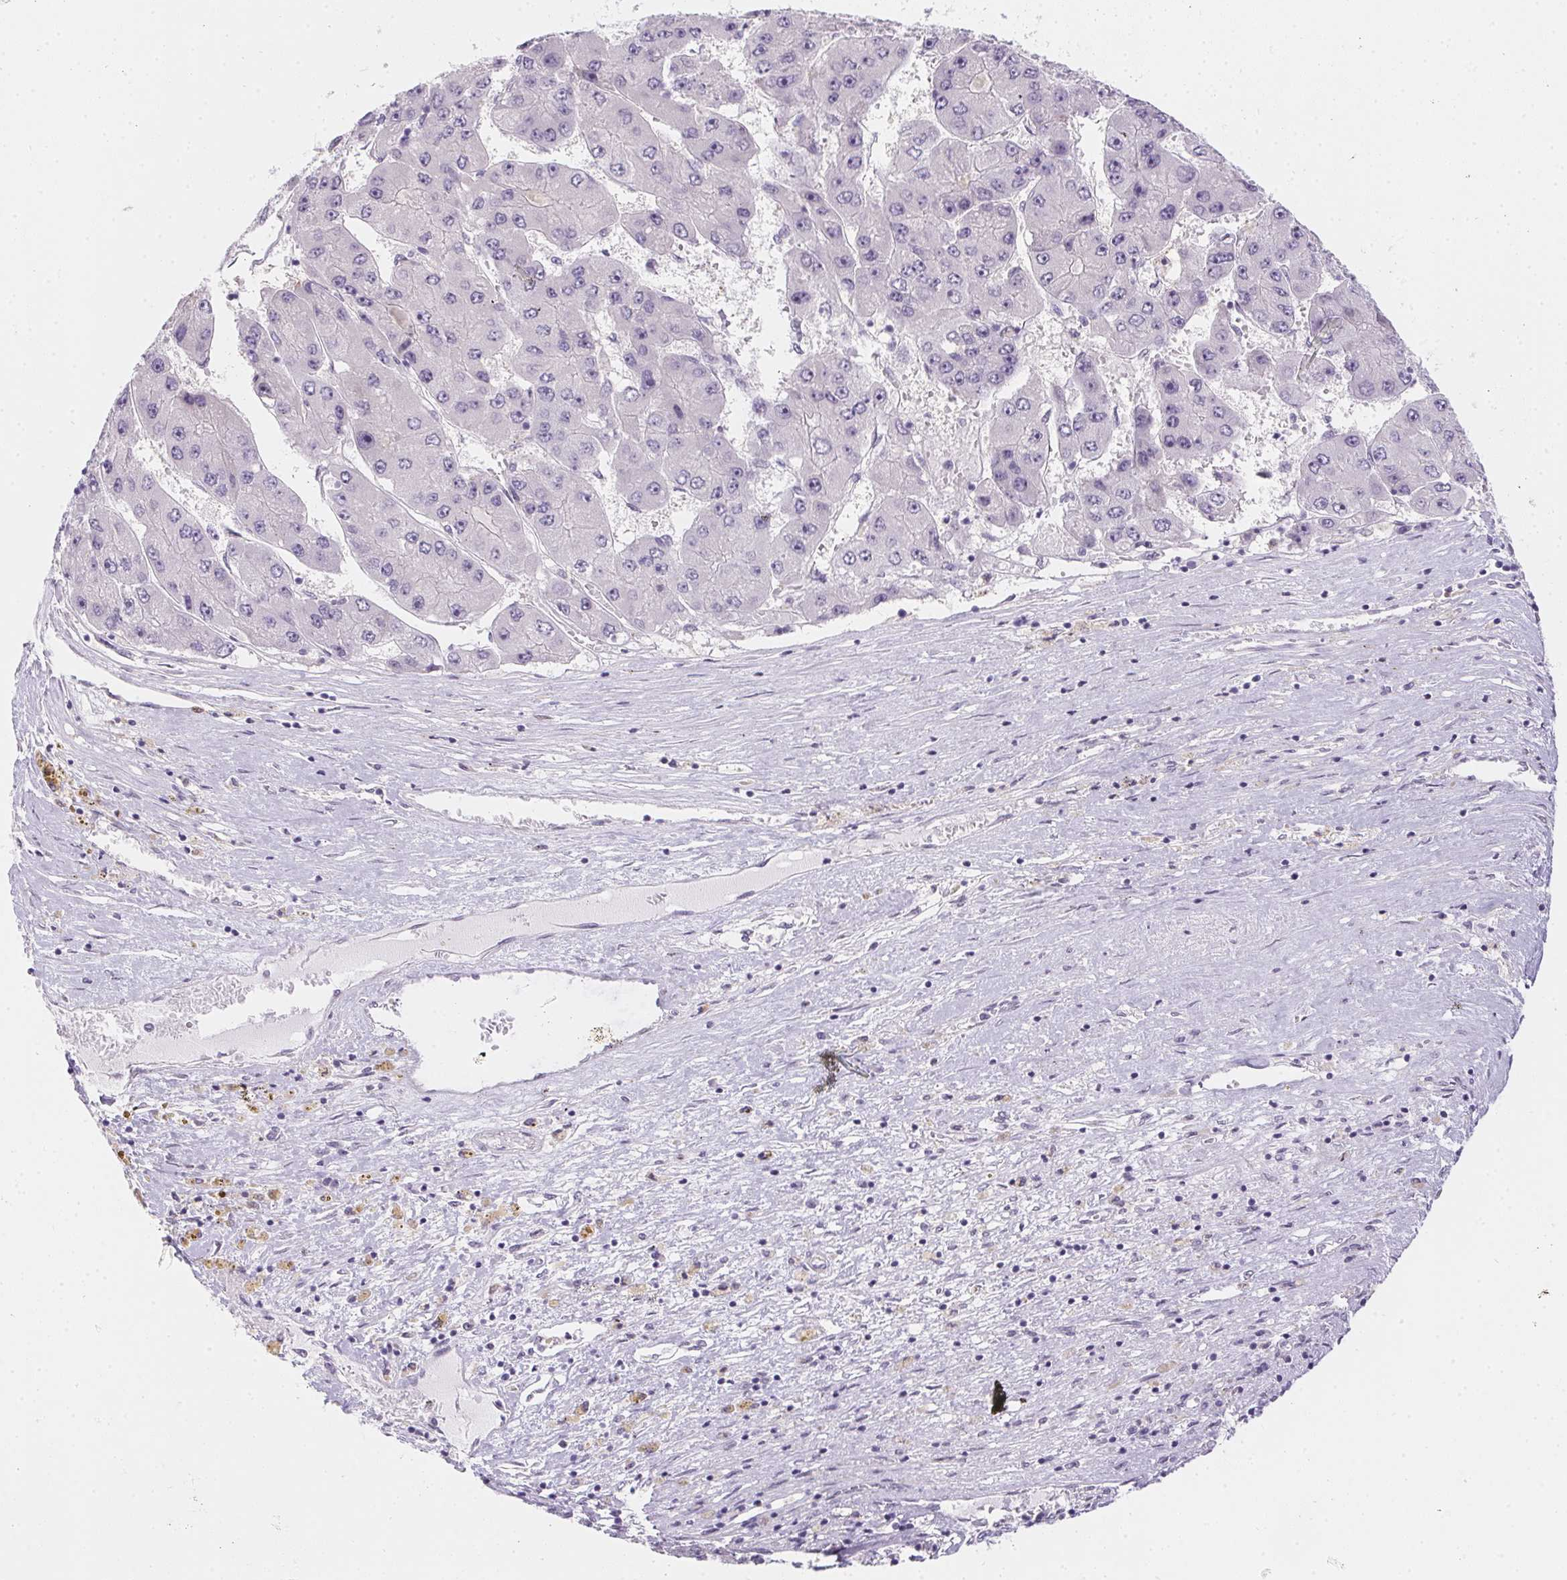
{"staining": {"intensity": "negative", "quantity": "none", "location": "none"}, "tissue": "liver cancer", "cell_type": "Tumor cells", "image_type": "cancer", "snomed": [{"axis": "morphology", "description": "Carcinoma, Hepatocellular, NOS"}, {"axis": "topography", "description": "Liver"}], "caption": "There is no significant expression in tumor cells of hepatocellular carcinoma (liver).", "gene": "MORC1", "patient": {"sex": "female", "age": 61}}